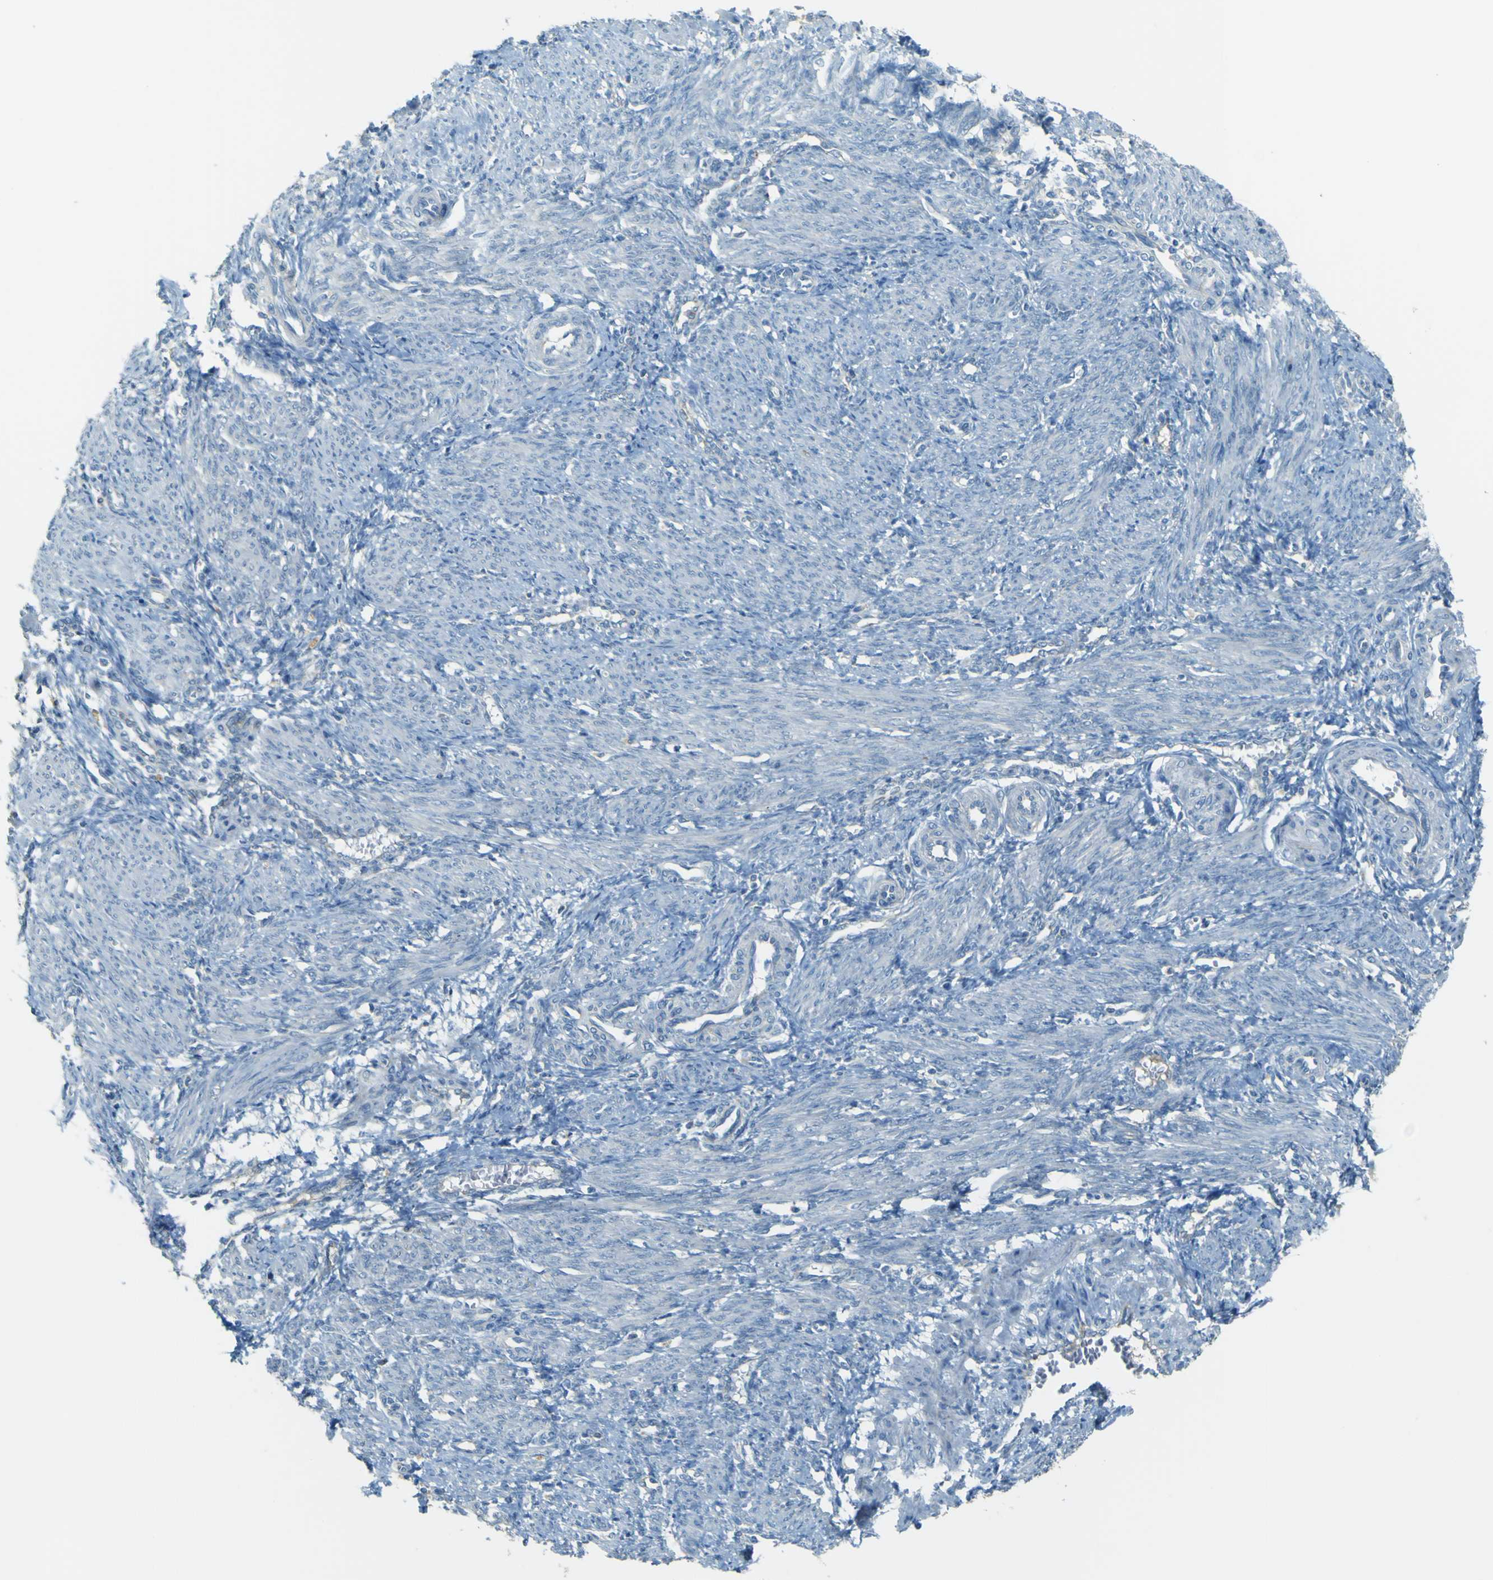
{"staining": {"intensity": "negative", "quantity": "none", "location": "none"}, "tissue": "smooth muscle", "cell_type": "Smooth muscle cells", "image_type": "normal", "snomed": [{"axis": "morphology", "description": "Normal tissue, NOS"}, {"axis": "topography", "description": "Endometrium"}], "caption": "Smooth muscle cells are negative for brown protein staining in unremarkable smooth muscle.", "gene": "FKTN", "patient": {"sex": "female", "age": 33}}